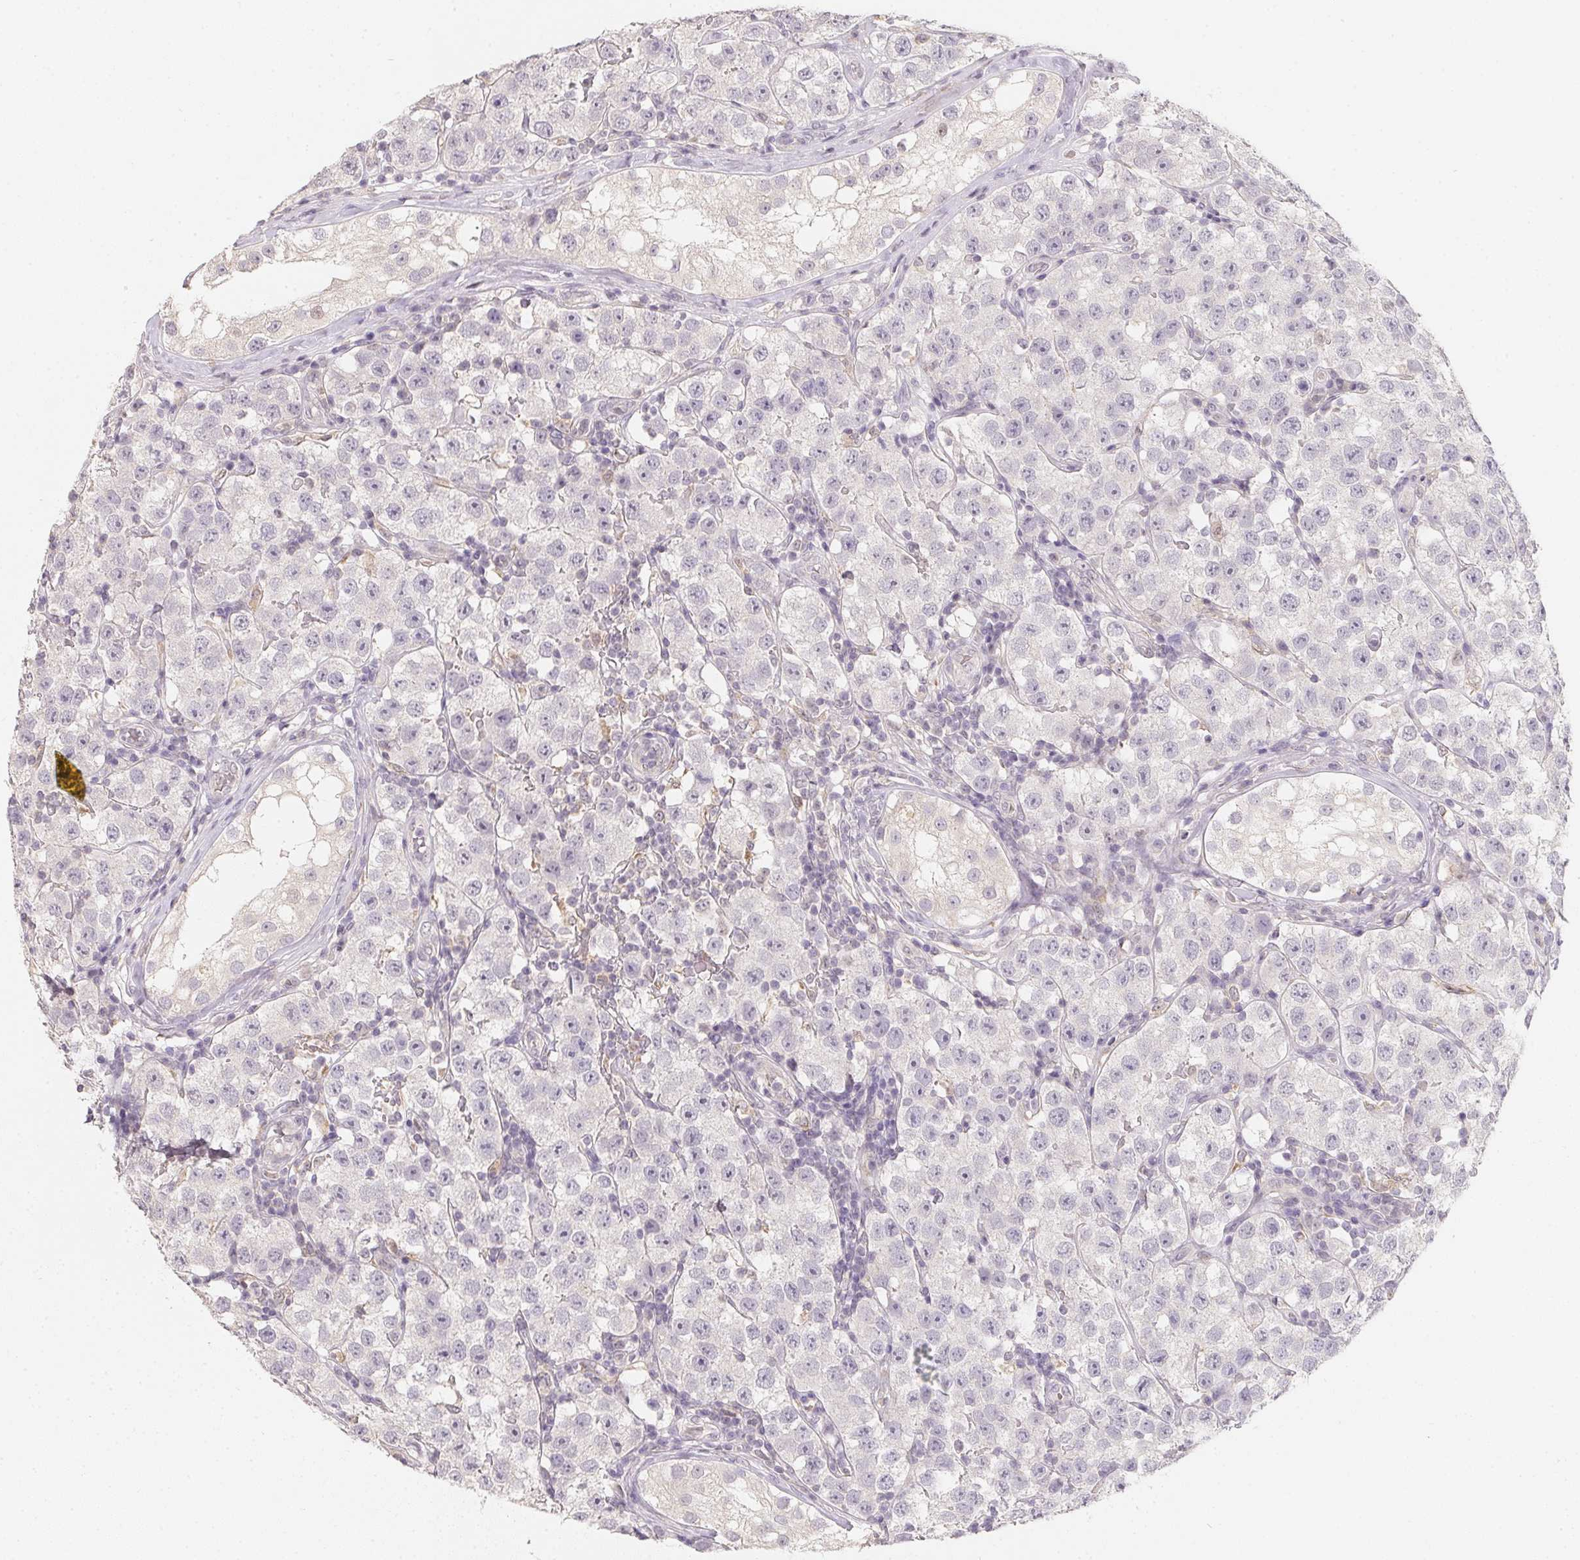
{"staining": {"intensity": "negative", "quantity": "none", "location": "none"}, "tissue": "testis cancer", "cell_type": "Tumor cells", "image_type": "cancer", "snomed": [{"axis": "morphology", "description": "Seminoma, NOS"}, {"axis": "topography", "description": "Testis"}], "caption": "This is an IHC histopathology image of seminoma (testis). There is no staining in tumor cells.", "gene": "SOAT1", "patient": {"sex": "male", "age": 34}}